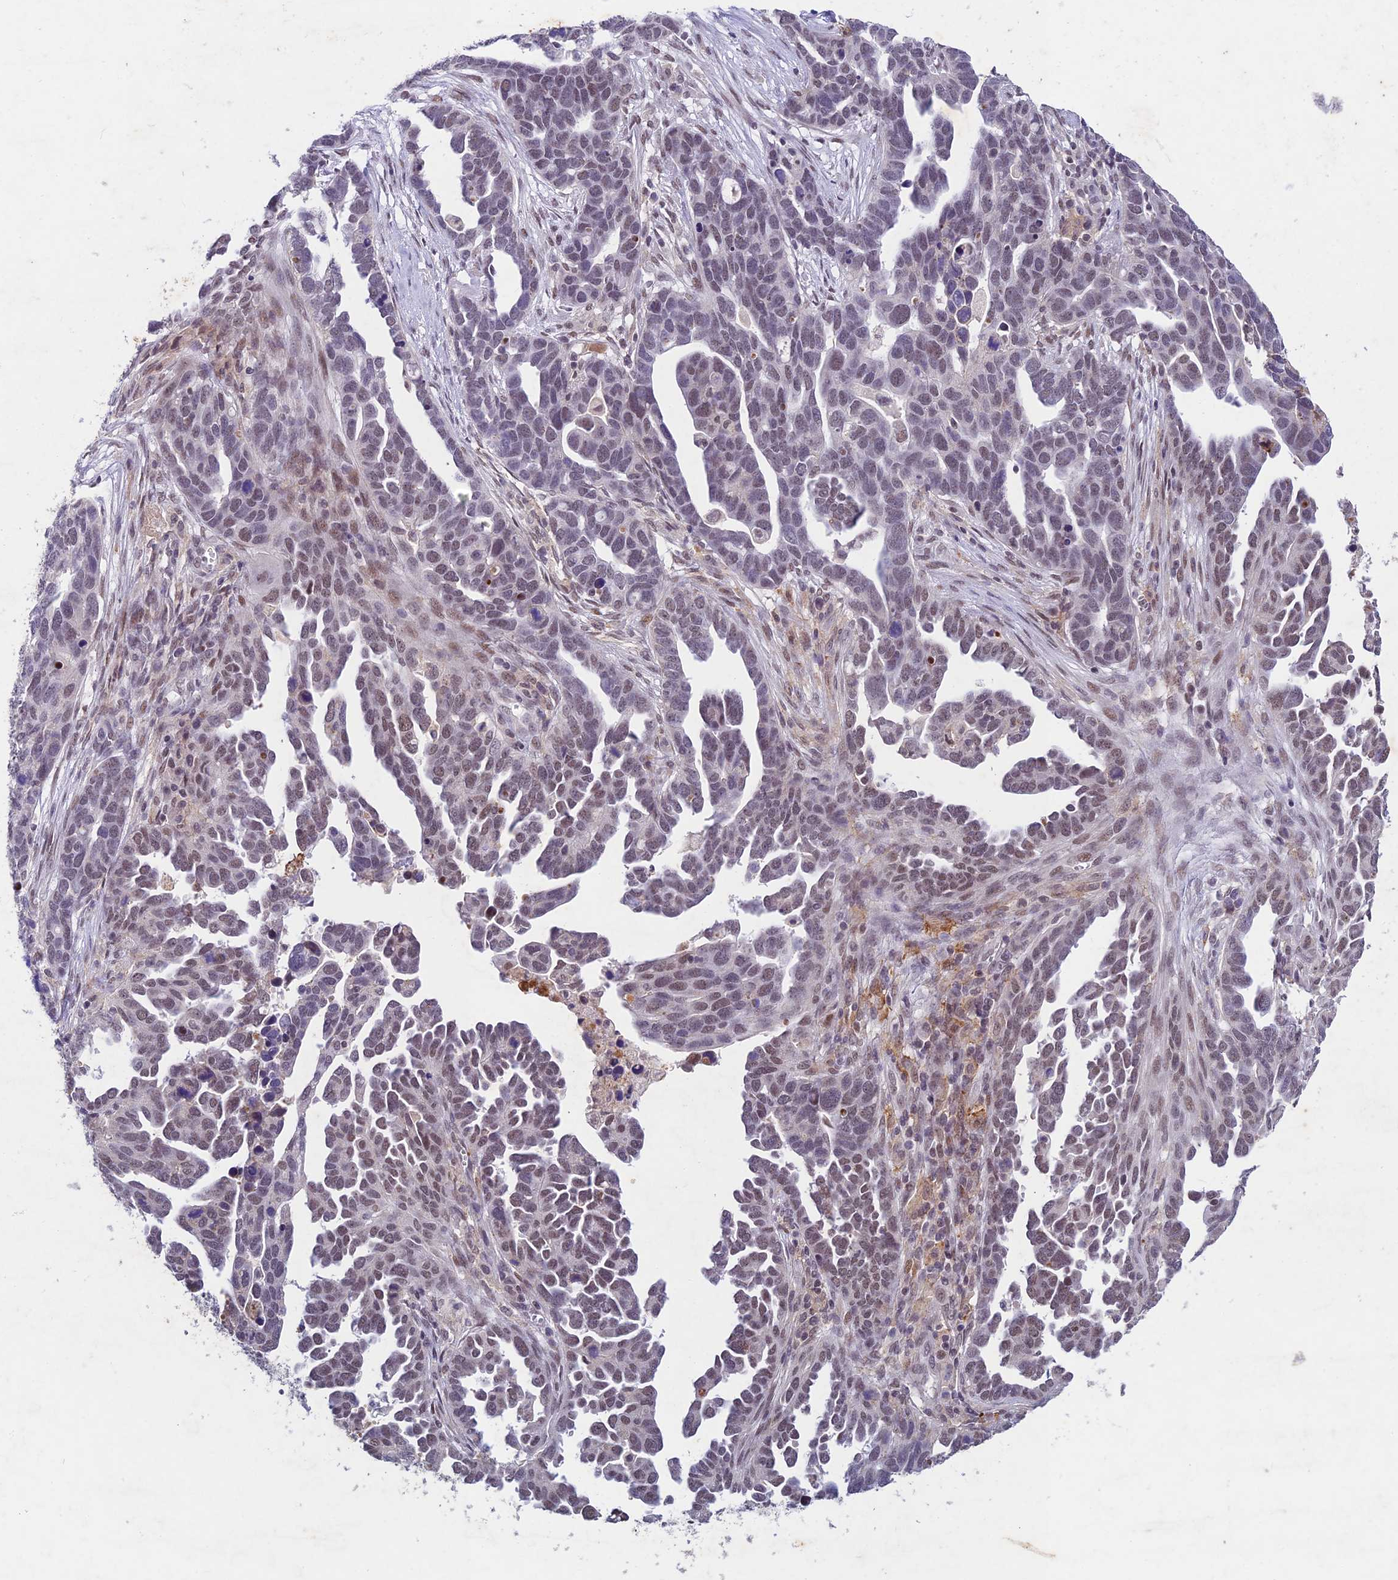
{"staining": {"intensity": "moderate", "quantity": "<25%", "location": "nuclear"}, "tissue": "ovarian cancer", "cell_type": "Tumor cells", "image_type": "cancer", "snomed": [{"axis": "morphology", "description": "Cystadenocarcinoma, serous, NOS"}, {"axis": "topography", "description": "Ovary"}], "caption": "Ovarian cancer (serous cystadenocarcinoma) stained for a protein (brown) demonstrates moderate nuclear positive expression in about <25% of tumor cells.", "gene": "RAVER1", "patient": {"sex": "female", "age": 54}}